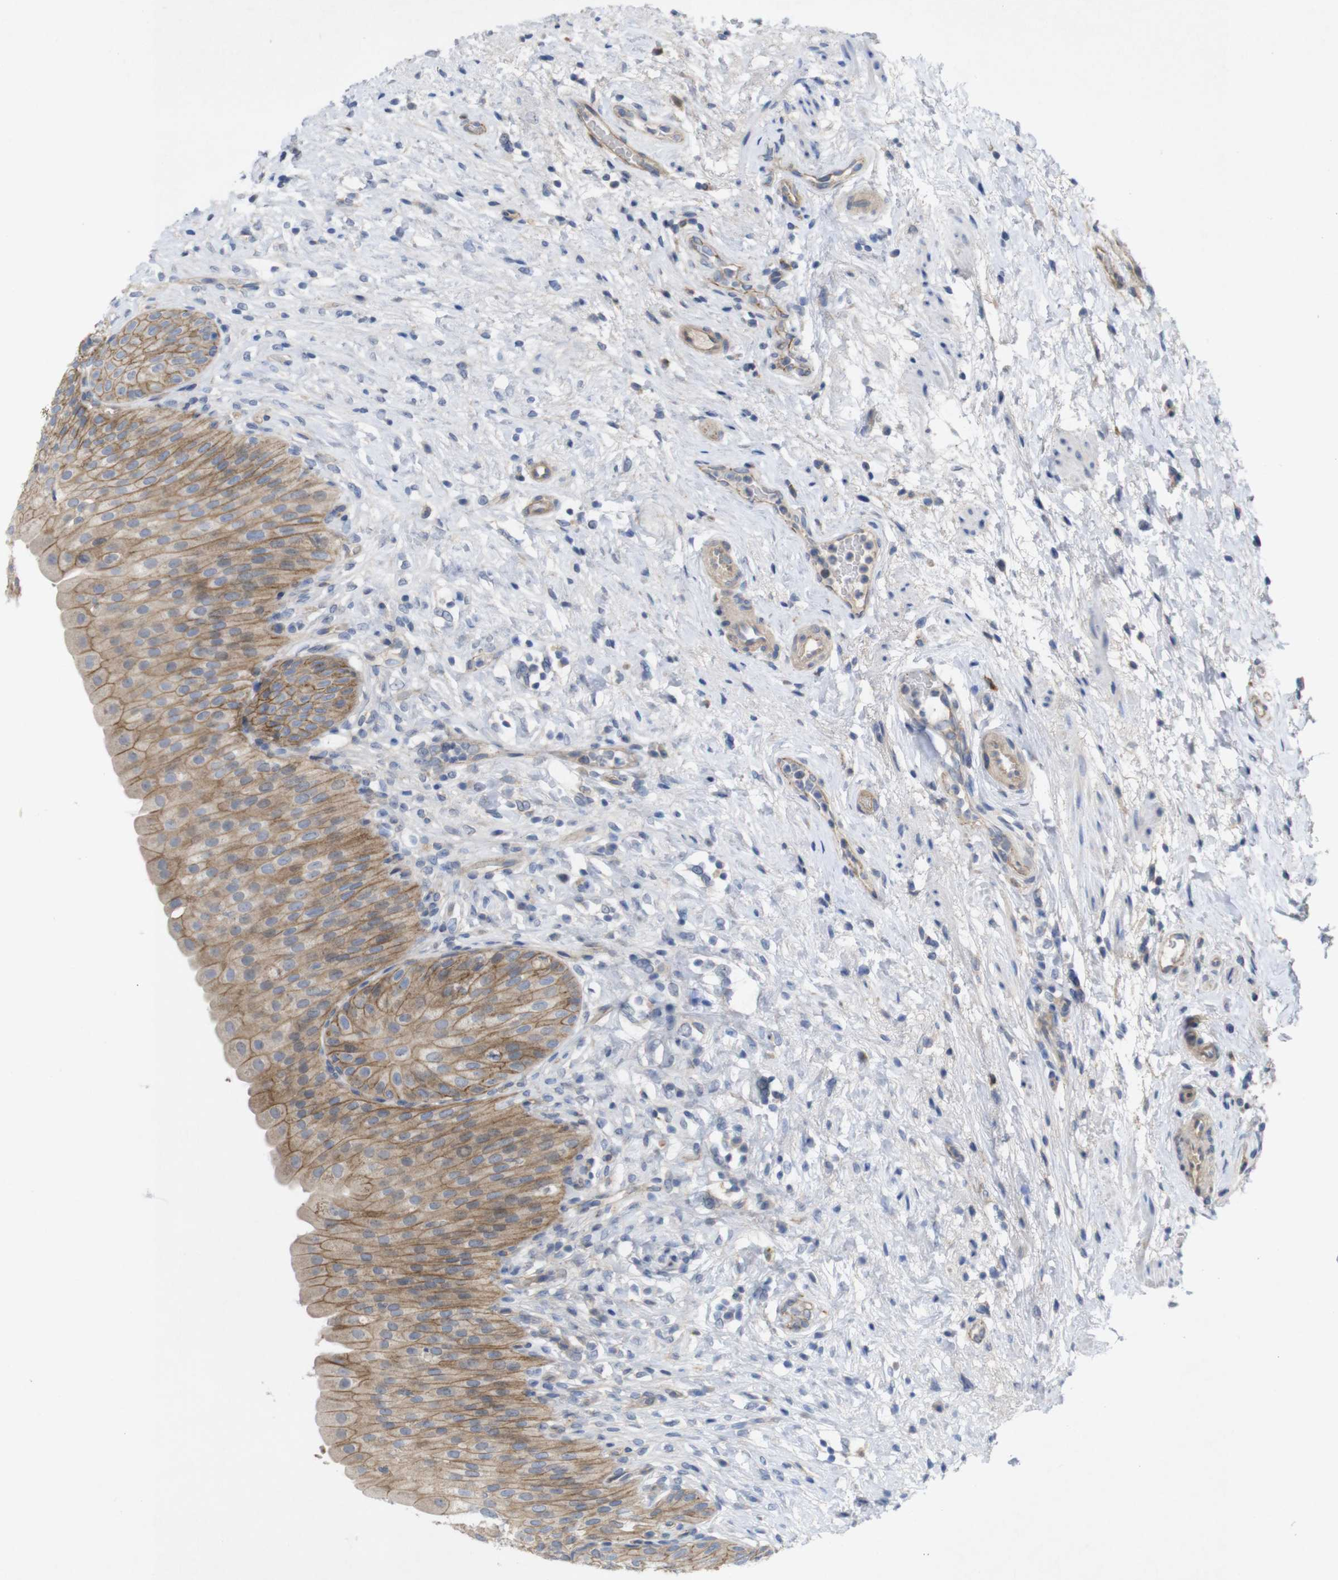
{"staining": {"intensity": "moderate", "quantity": ">75%", "location": "cytoplasmic/membranous"}, "tissue": "urinary bladder", "cell_type": "Urothelial cells", "image_type": "normal", "snomed": [{"axis": "morphology", "description": "Normal tissue, NOS"}, {"axis": "morphology", "description": "Urothelial carcinoma, High grade"}, {"axis": "topography", "description": "Urinary bladder"}], "caption": "IHC (DAB) staining of unremarkable human urinary bladder shows moderate cytoplasmic/membranous protein positivity in about >75% of urothelial cells. (DAB (3,3'-diaminobenzidine) IHC with brightfield microscopy, high magnification).", "gene": "KIDINS220", "patient": {"sex": "male", "age": 46}}